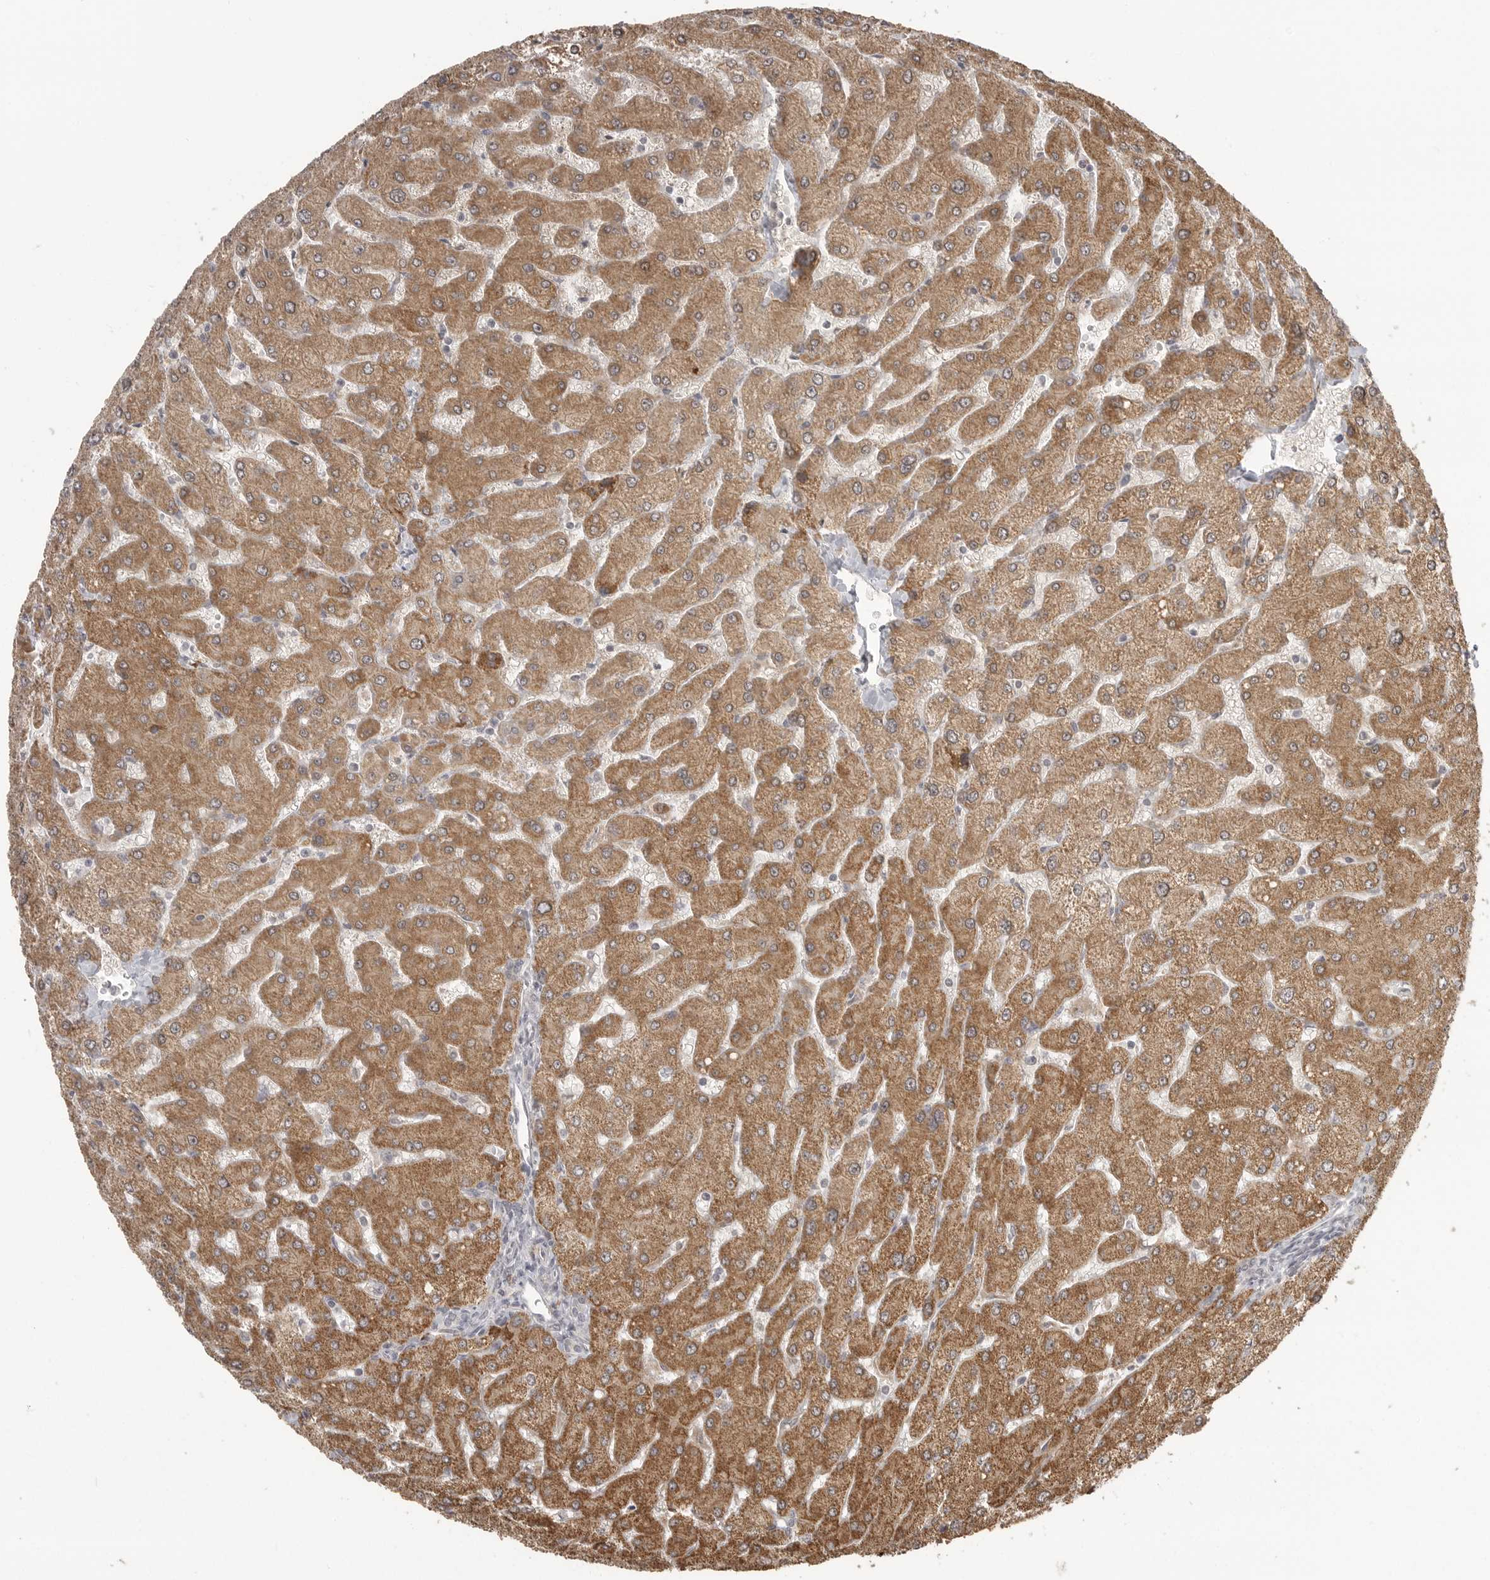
{"staining": {"intensity": "negative", "quantity": "none", "location": "none"}, "tissue": "liver", "cell_type": "Cholangiocytes", "image_type": "normal", "snomed": [{"axis": "morphology", "description": "Normal tissue, NOS"}, {"axis": "topography", "description": "Liver"}], "caption": "DAB immunohistochemical staining of unremarkable human liver demonstrates no significant positivity in cholangiocytes.", "gene": "SMG8", "patient": {"sex": "male", "age": 55}}